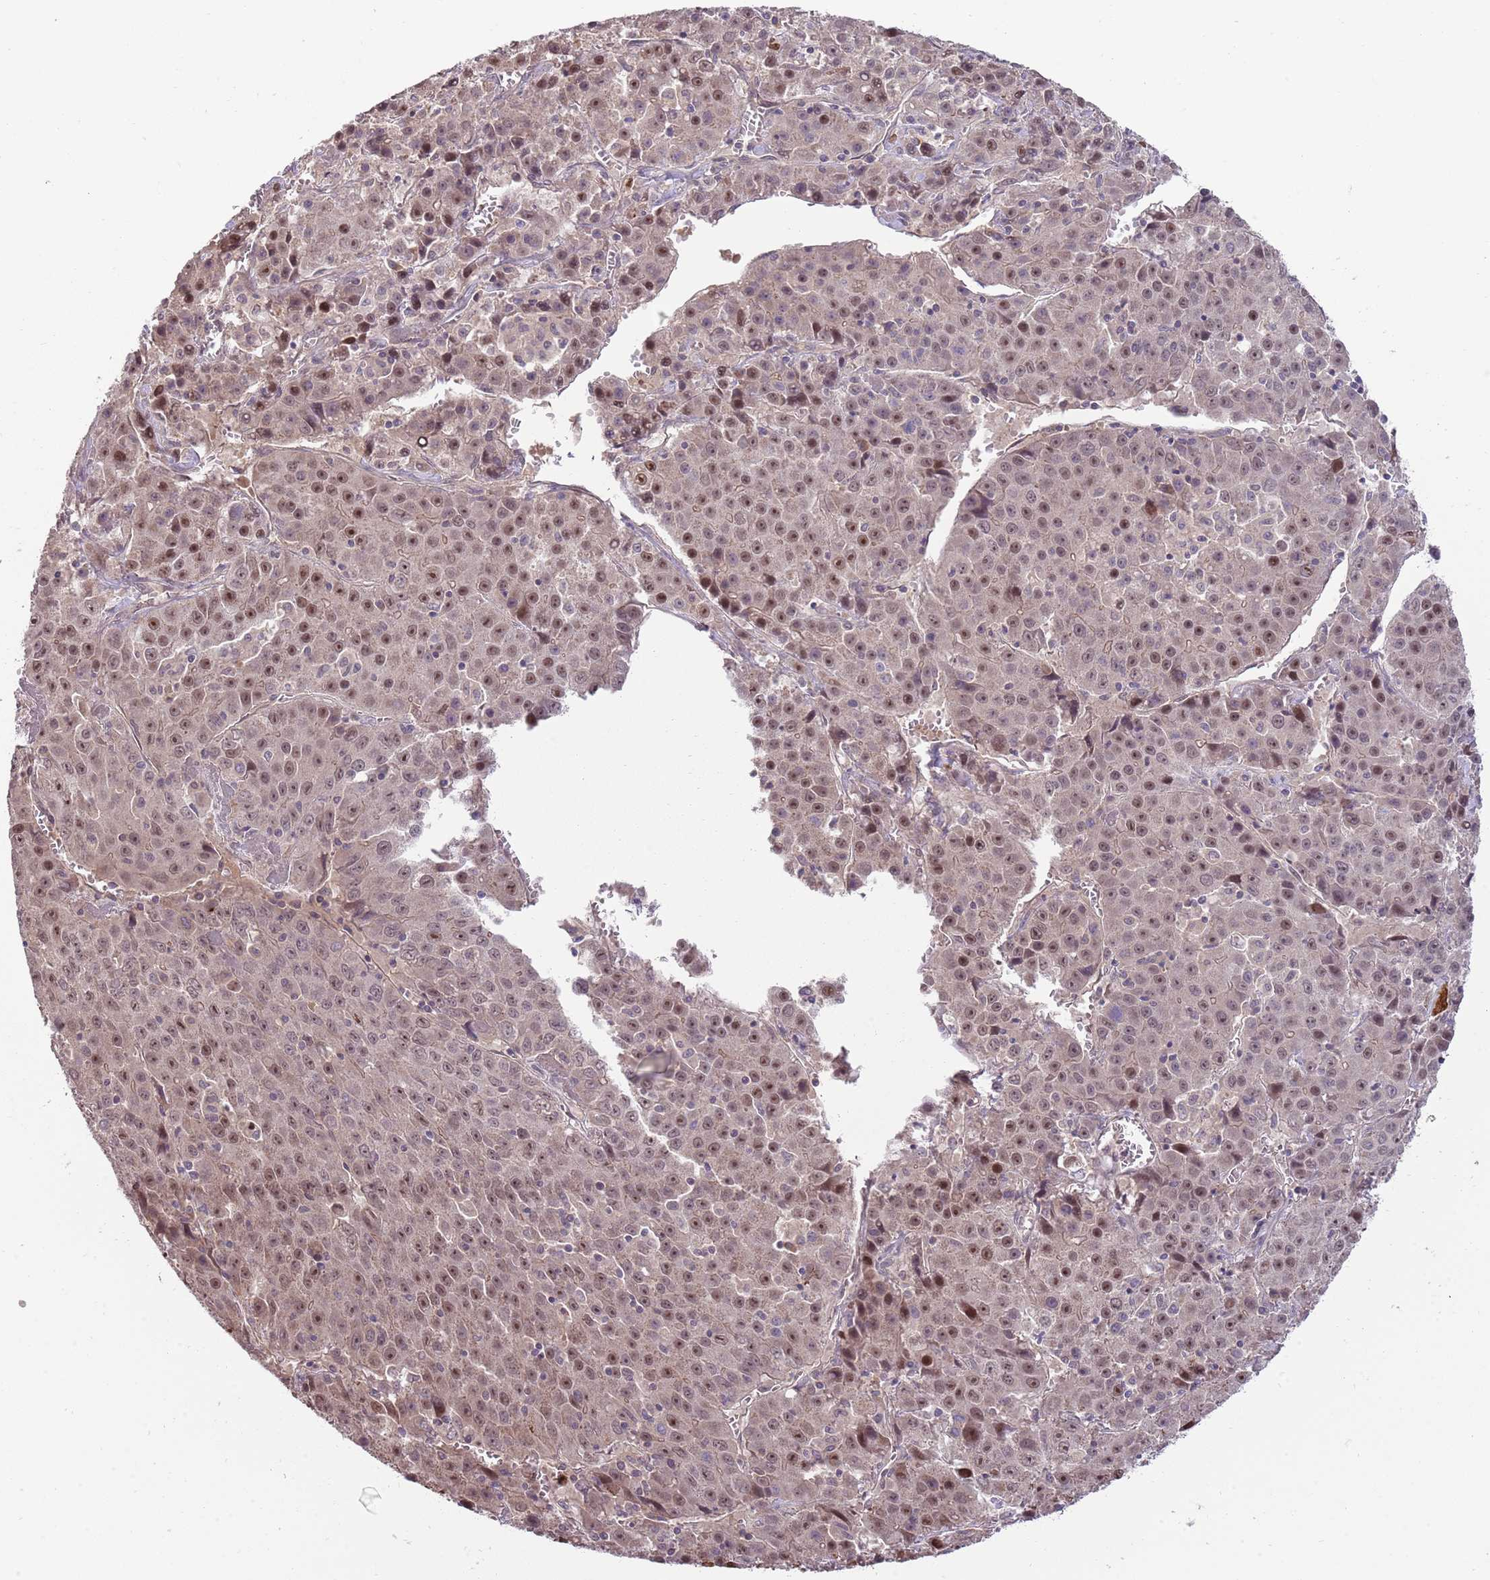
{"staining": {"intensity": "strong", "quantity": "25%-75%", "location": "nuclear"}, "tissue": "liver cancer", "cell_type": "Tumor cells", "image_type": "cancer", "snomed": [{"axis": "morphology", "description": "Carcinoma, Hepatocellular, NOS"}, {"axis": "topography", "description": "Liver"}], "caption": "This is a histology image of immunohistochemistry staining of liver cancer (hepatocellular carcinoma), which shows strong positivity in the nuclear of tumor cells.", "gene": "NBPF6", "patient": {"sex": "female", "age": 53}}